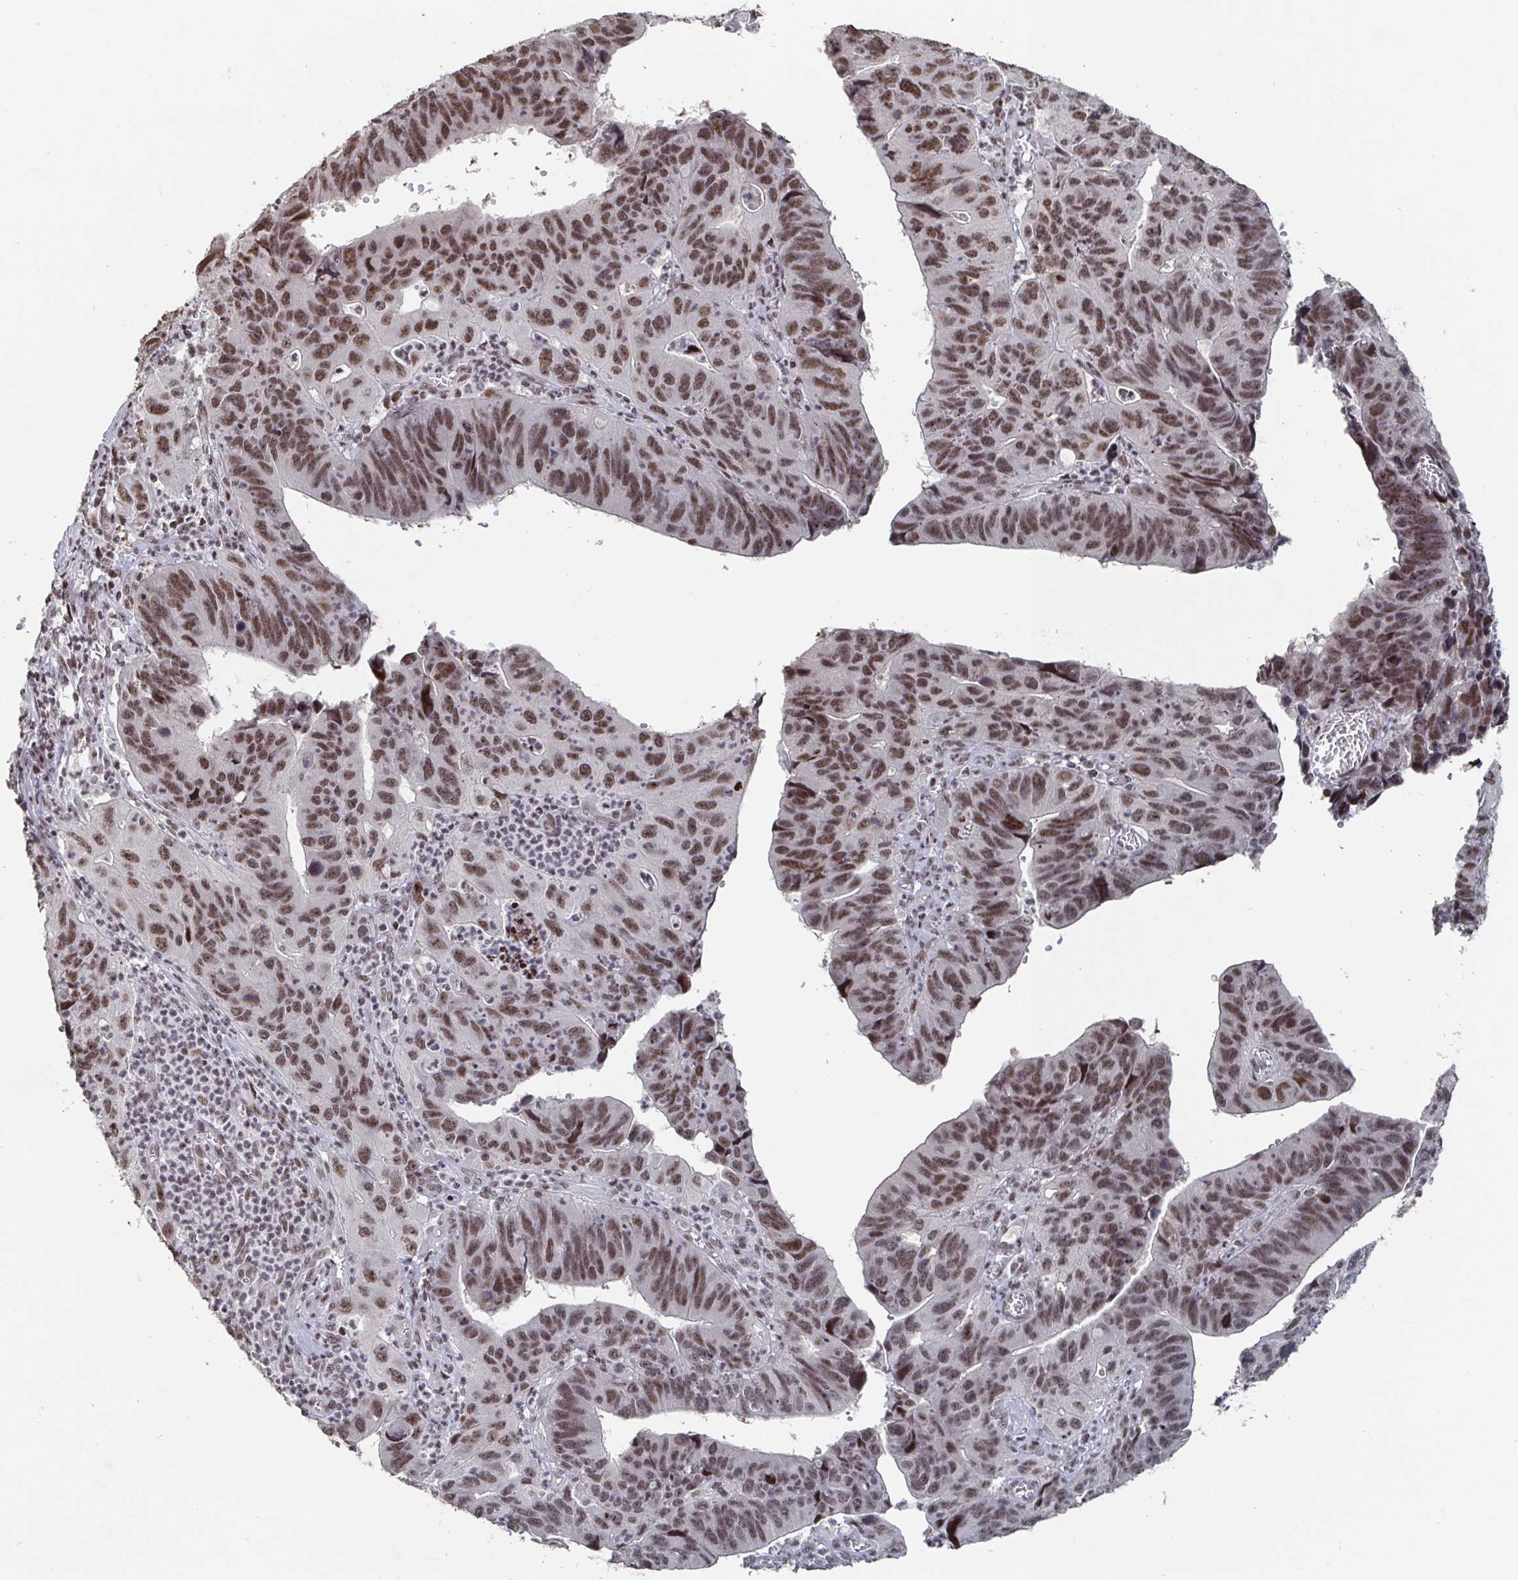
{"staining": {"intensity": "moderate", "quantity": ">75%", "location": "nuclear"}, "tissue": "stomach cancer", "cell_type": "Tumor cells", "image_type": "cancer", "snomed": [{"axis": "morphology", "description": "Adenocarcinoma, NOS"}, {"axis": "topography", "description": "Stomach"}], "caption": "Immunohistochemical staining of stomach cancer displays moderate nuclear protein staining in approximately >75% of tumor cells. Nuclei are stained in blue.", "gene": "ZDHHC12", "patient": {"sex": "male", "age": 59}}